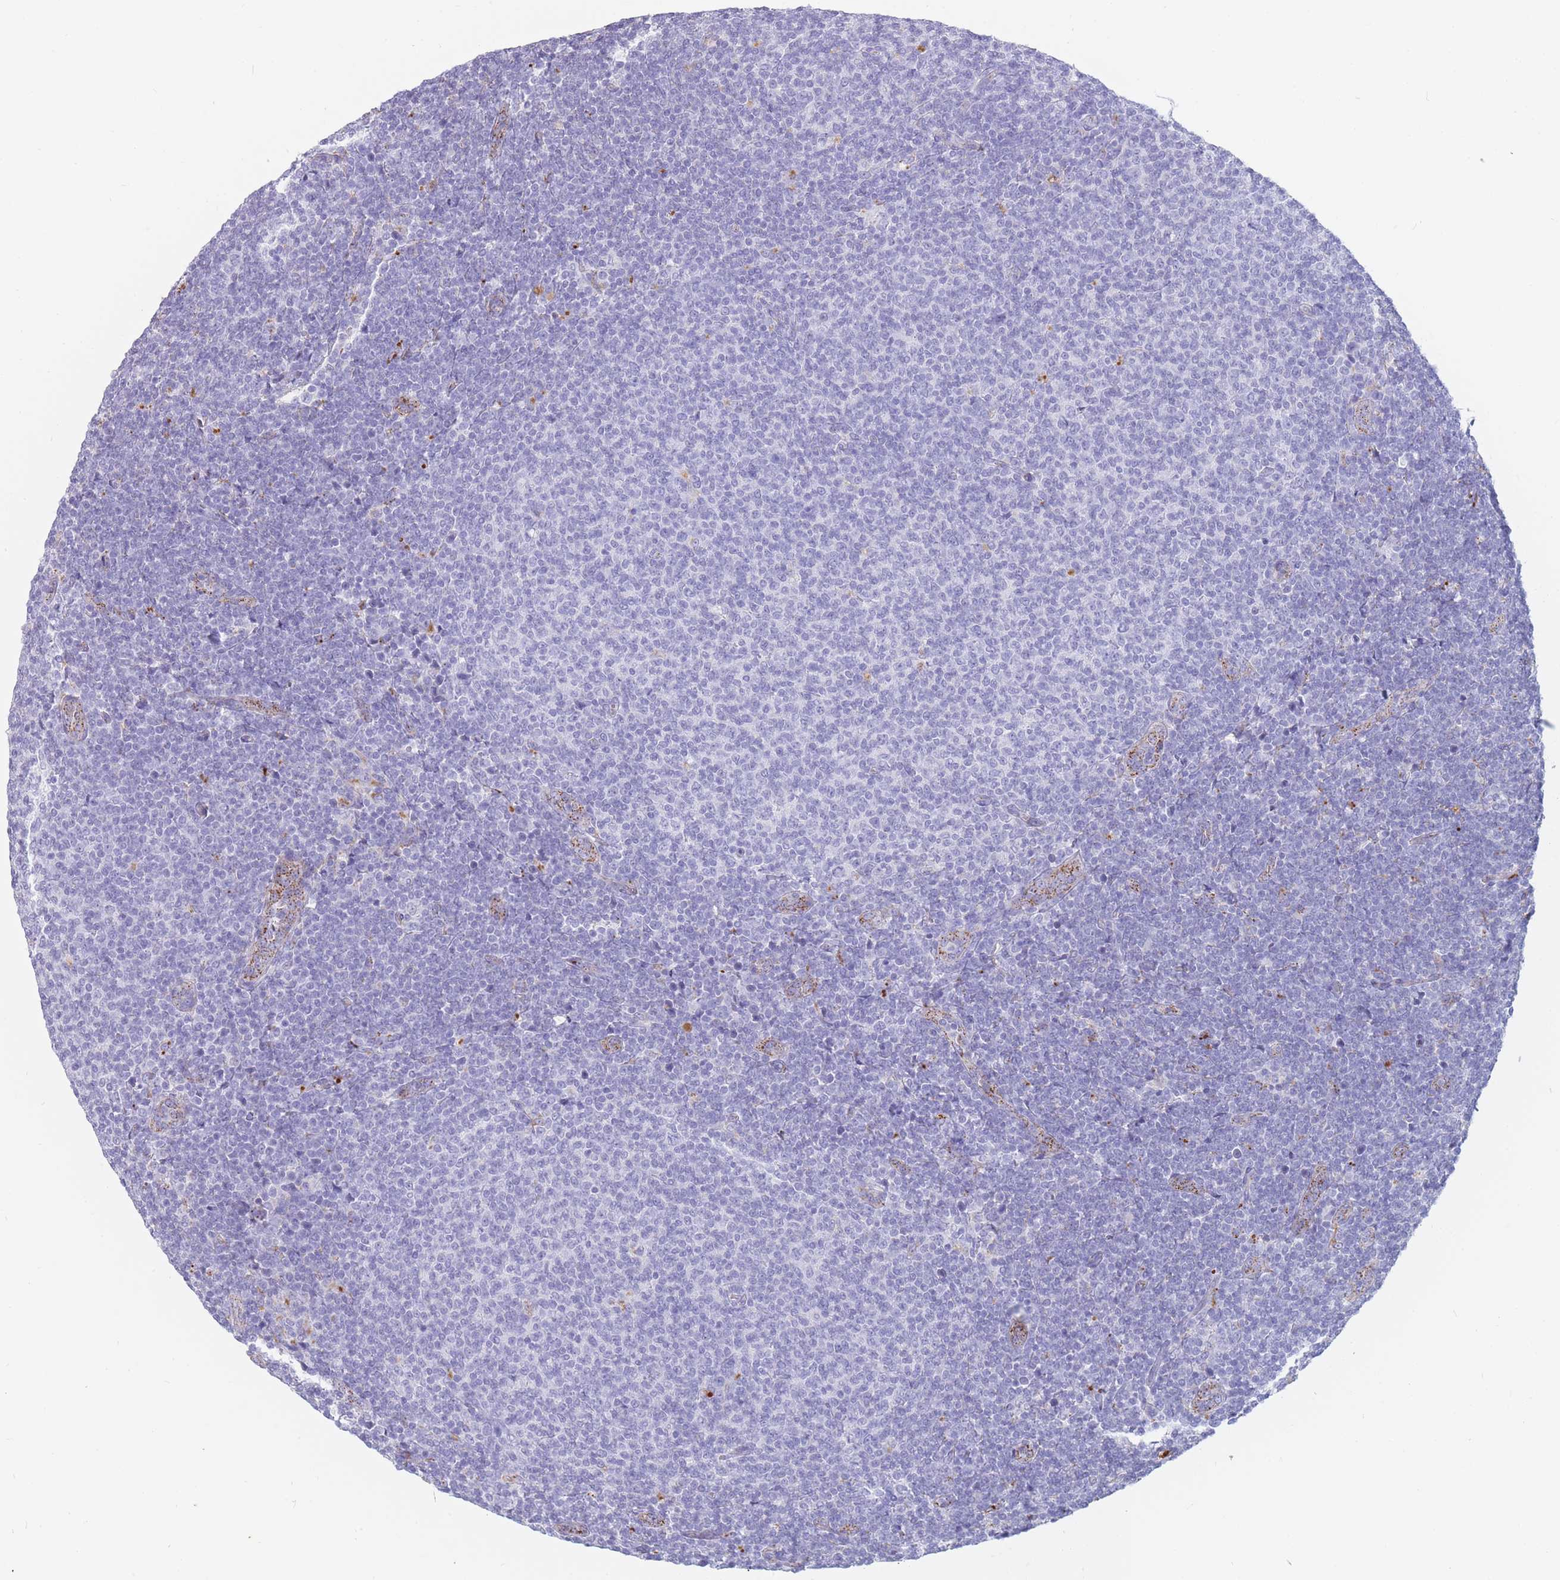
{"staining": {"intensity": "negative", "quantity": "none", "location": "none"}, "tissue": "lymphoma", "cell_type": "Tumor cells", "image_type": "cancer", "snomed": [{"axis": "morphology", "description": "Malignant lymphoma, non-Hodgkin's type, Low grade"}, {"axis": "topography", "description": "Lymph node"}], "caption": "A high-resolution image shows immunohistochemistry (IHC) staining of lymphoma, which reveals no significant staining in tumor cells.", "gene": "GAA", "patient": {"sex": "male", "age": 66}}